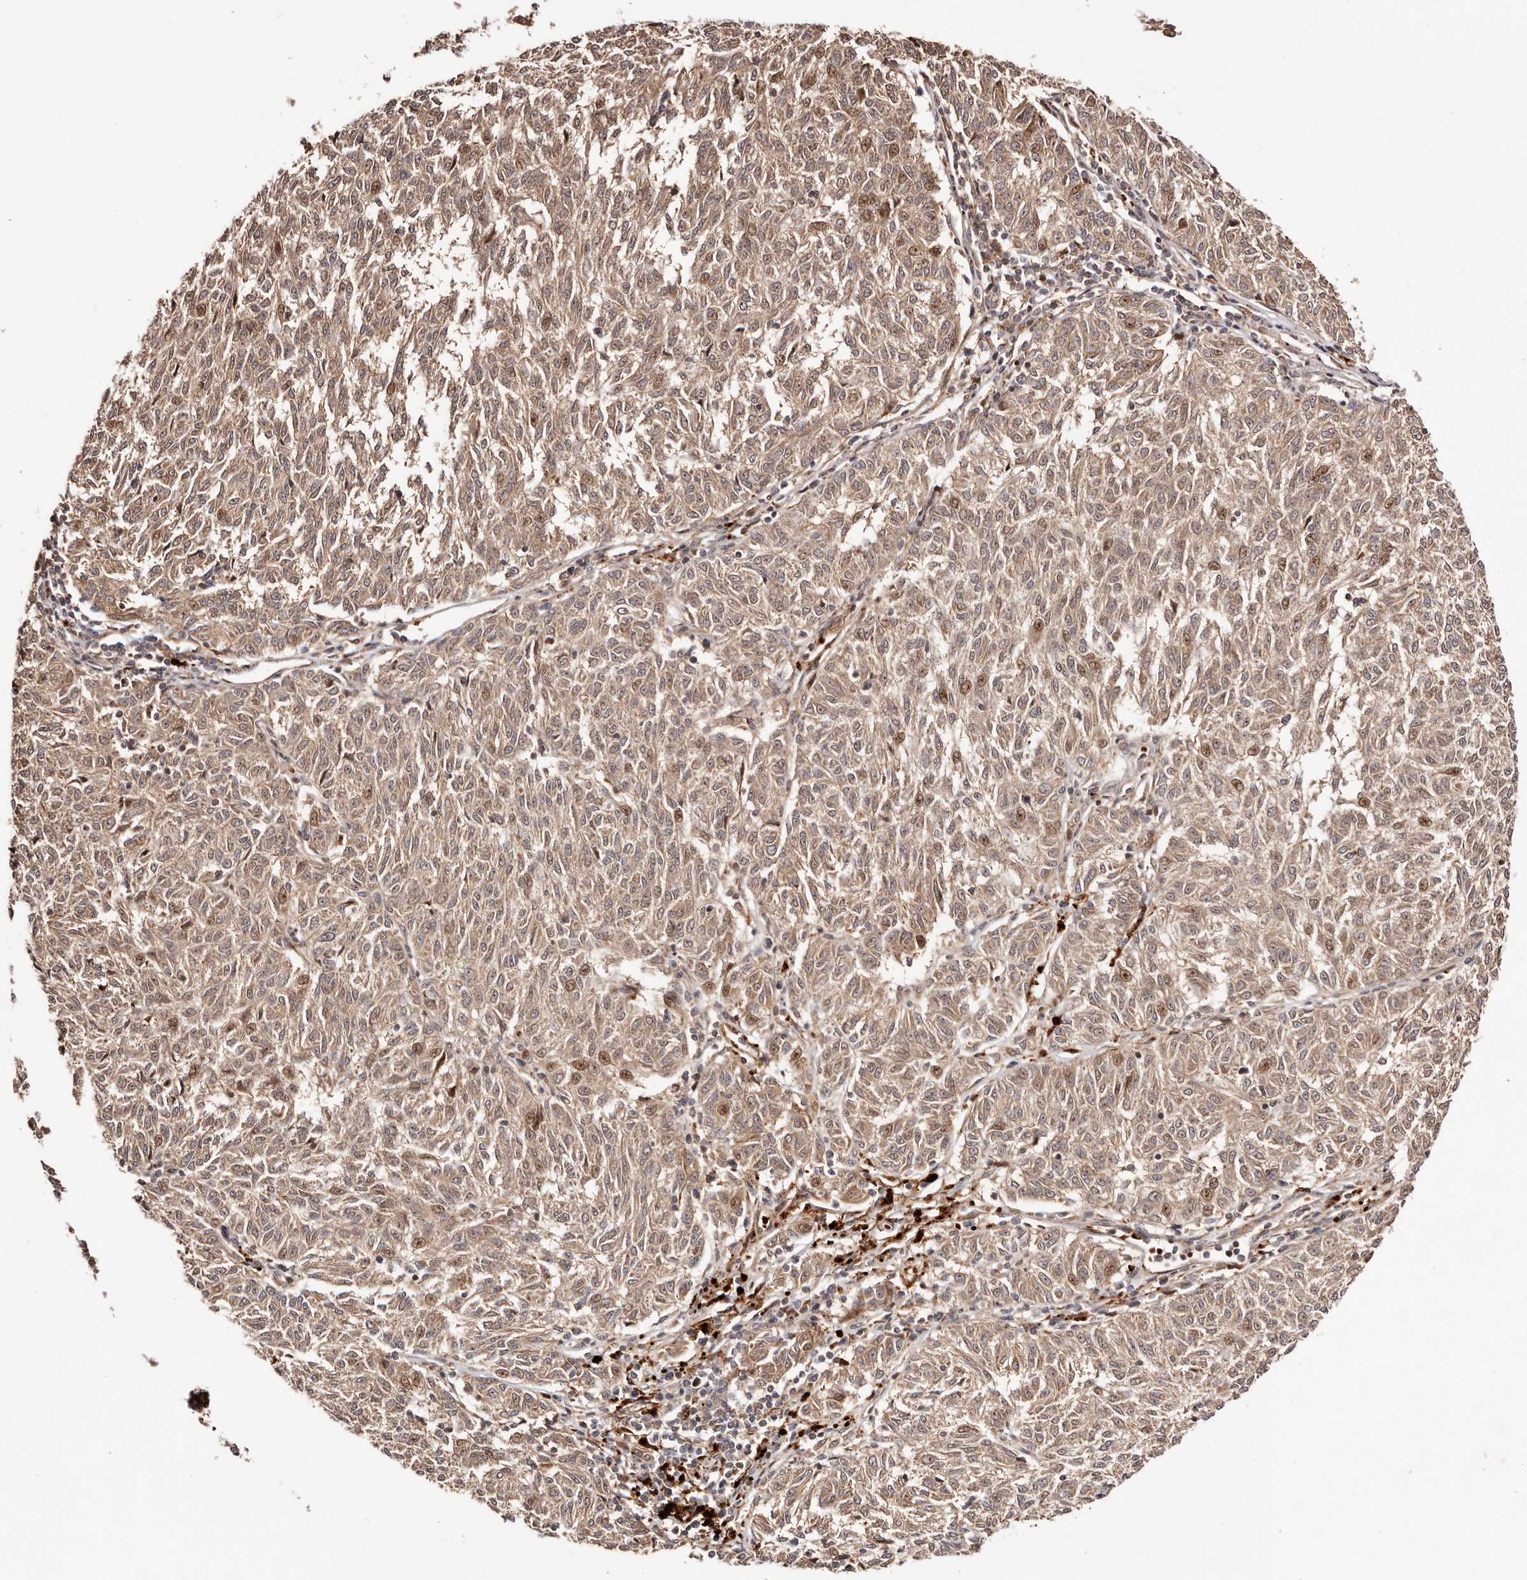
{"staining": {"intensity": "weak", "quantity": ">75%", "location": "cytoplasmic/membranous,nuclear"}, "tissue": "melanoma", "cell_type": "Tumor cells", "image_type": "cancer", "snomed": [{"axis": "morphology", "description": "Malignant melanoma, NOS"}, {"axis": "topography", "description": "Skin"}], "caption": "This is an image of IHC staining of malignant melanoma, which shows weak expression in the cytoplasmic/membranous and nuclear of tumor cells.", "gene": "PTPN22", "patient": {"sex": "female", "age": 72}}